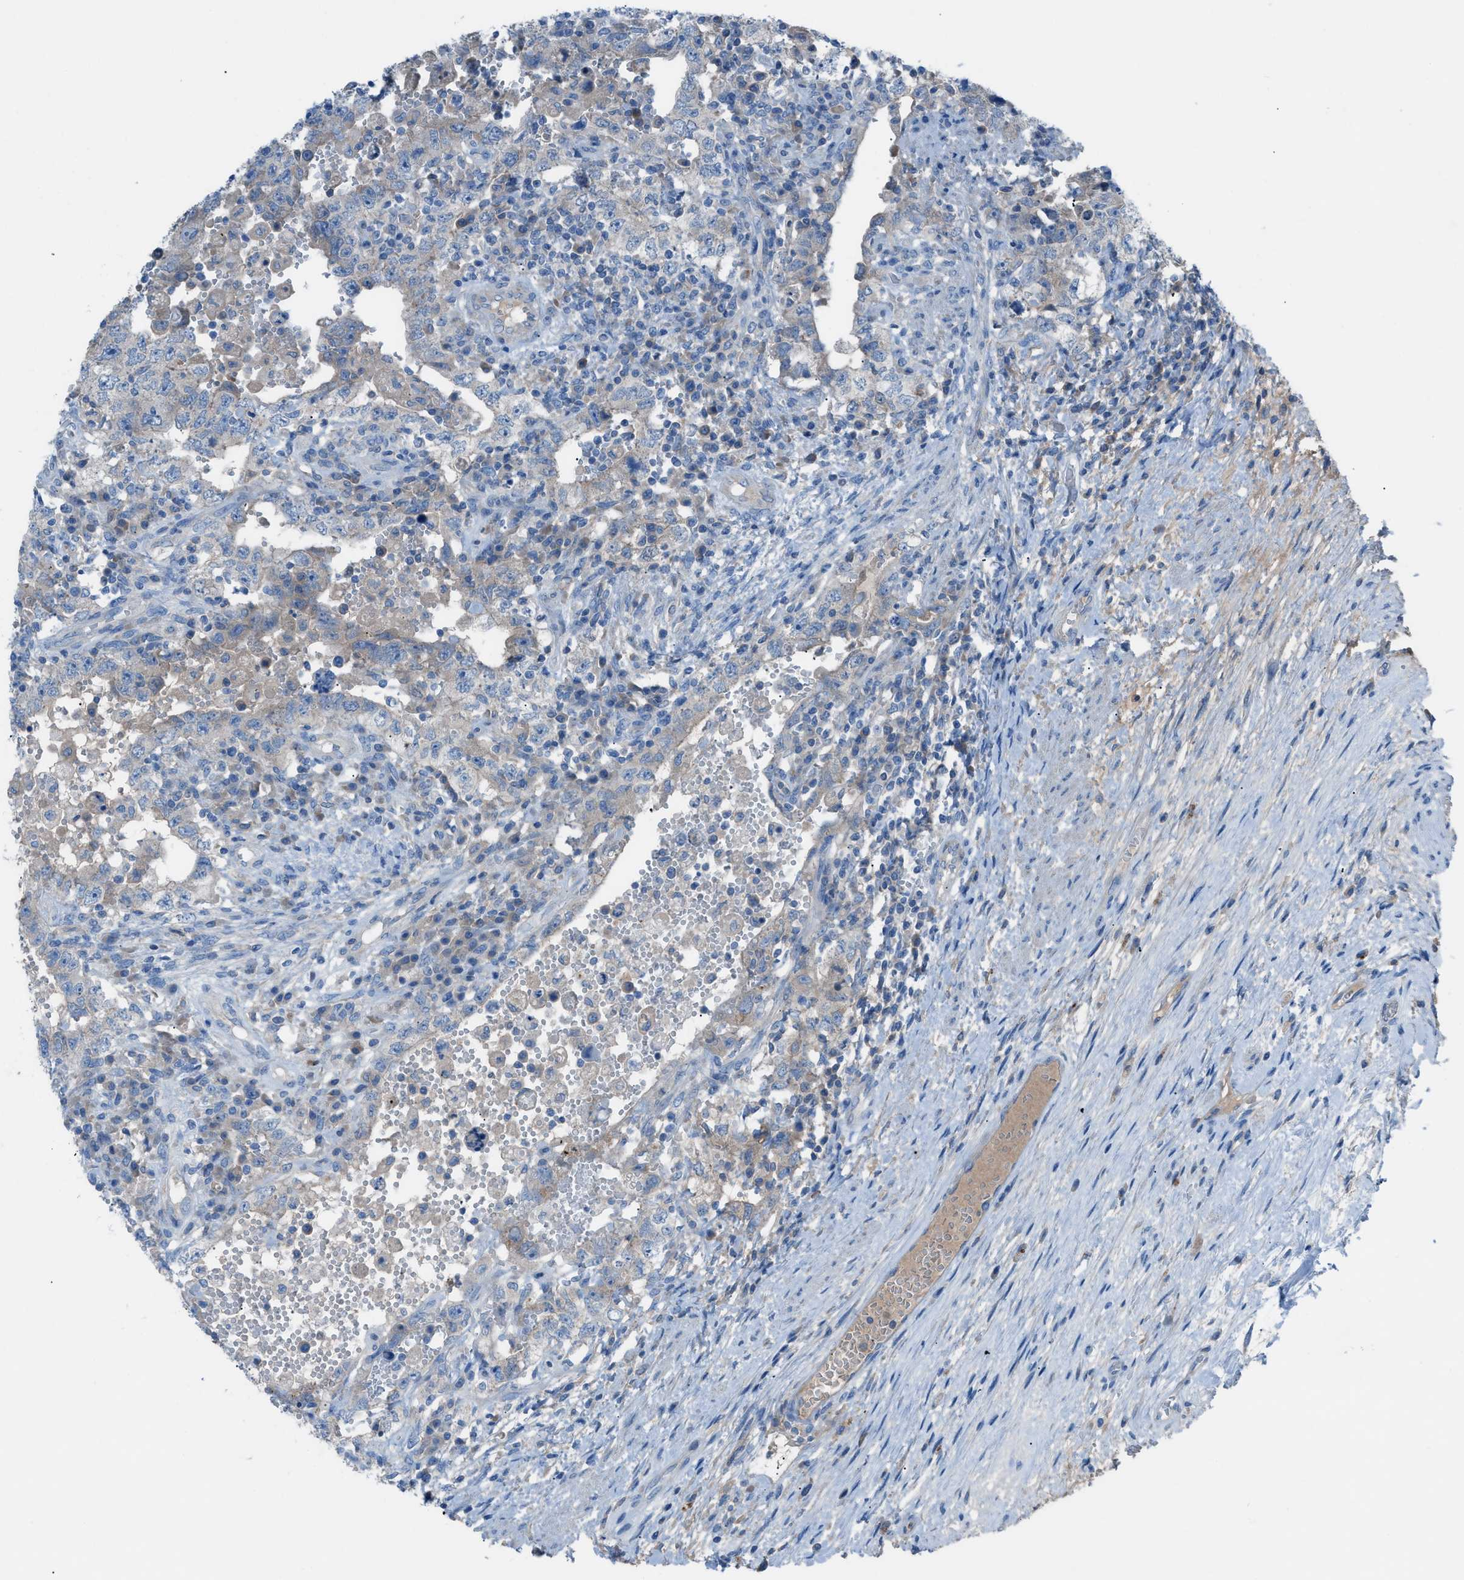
{"staining": {"intensity": "weak", "quantity": "<25%", "location": "cytoplasmic/membranous"}, "tissue": "testis cancer", "cell_type": "Tumor cells", "image_type": "cancer", "snomed": [{"axis": "morphology", "description": "Carcinoma, Embryonal, NOS"}, {"axis": "topography", "description": "Testis"}], "caption": "Immunohistochemistry micrograph of neoplastic tissue: human testis cancer (embryonal carcinoma) stained with DAB (3,3'-diaminobenzidine) exhibits no significant protein staining in tumor cells.", "gene": "C5AR2", "patient": {"sex": "male", "age": 26}}